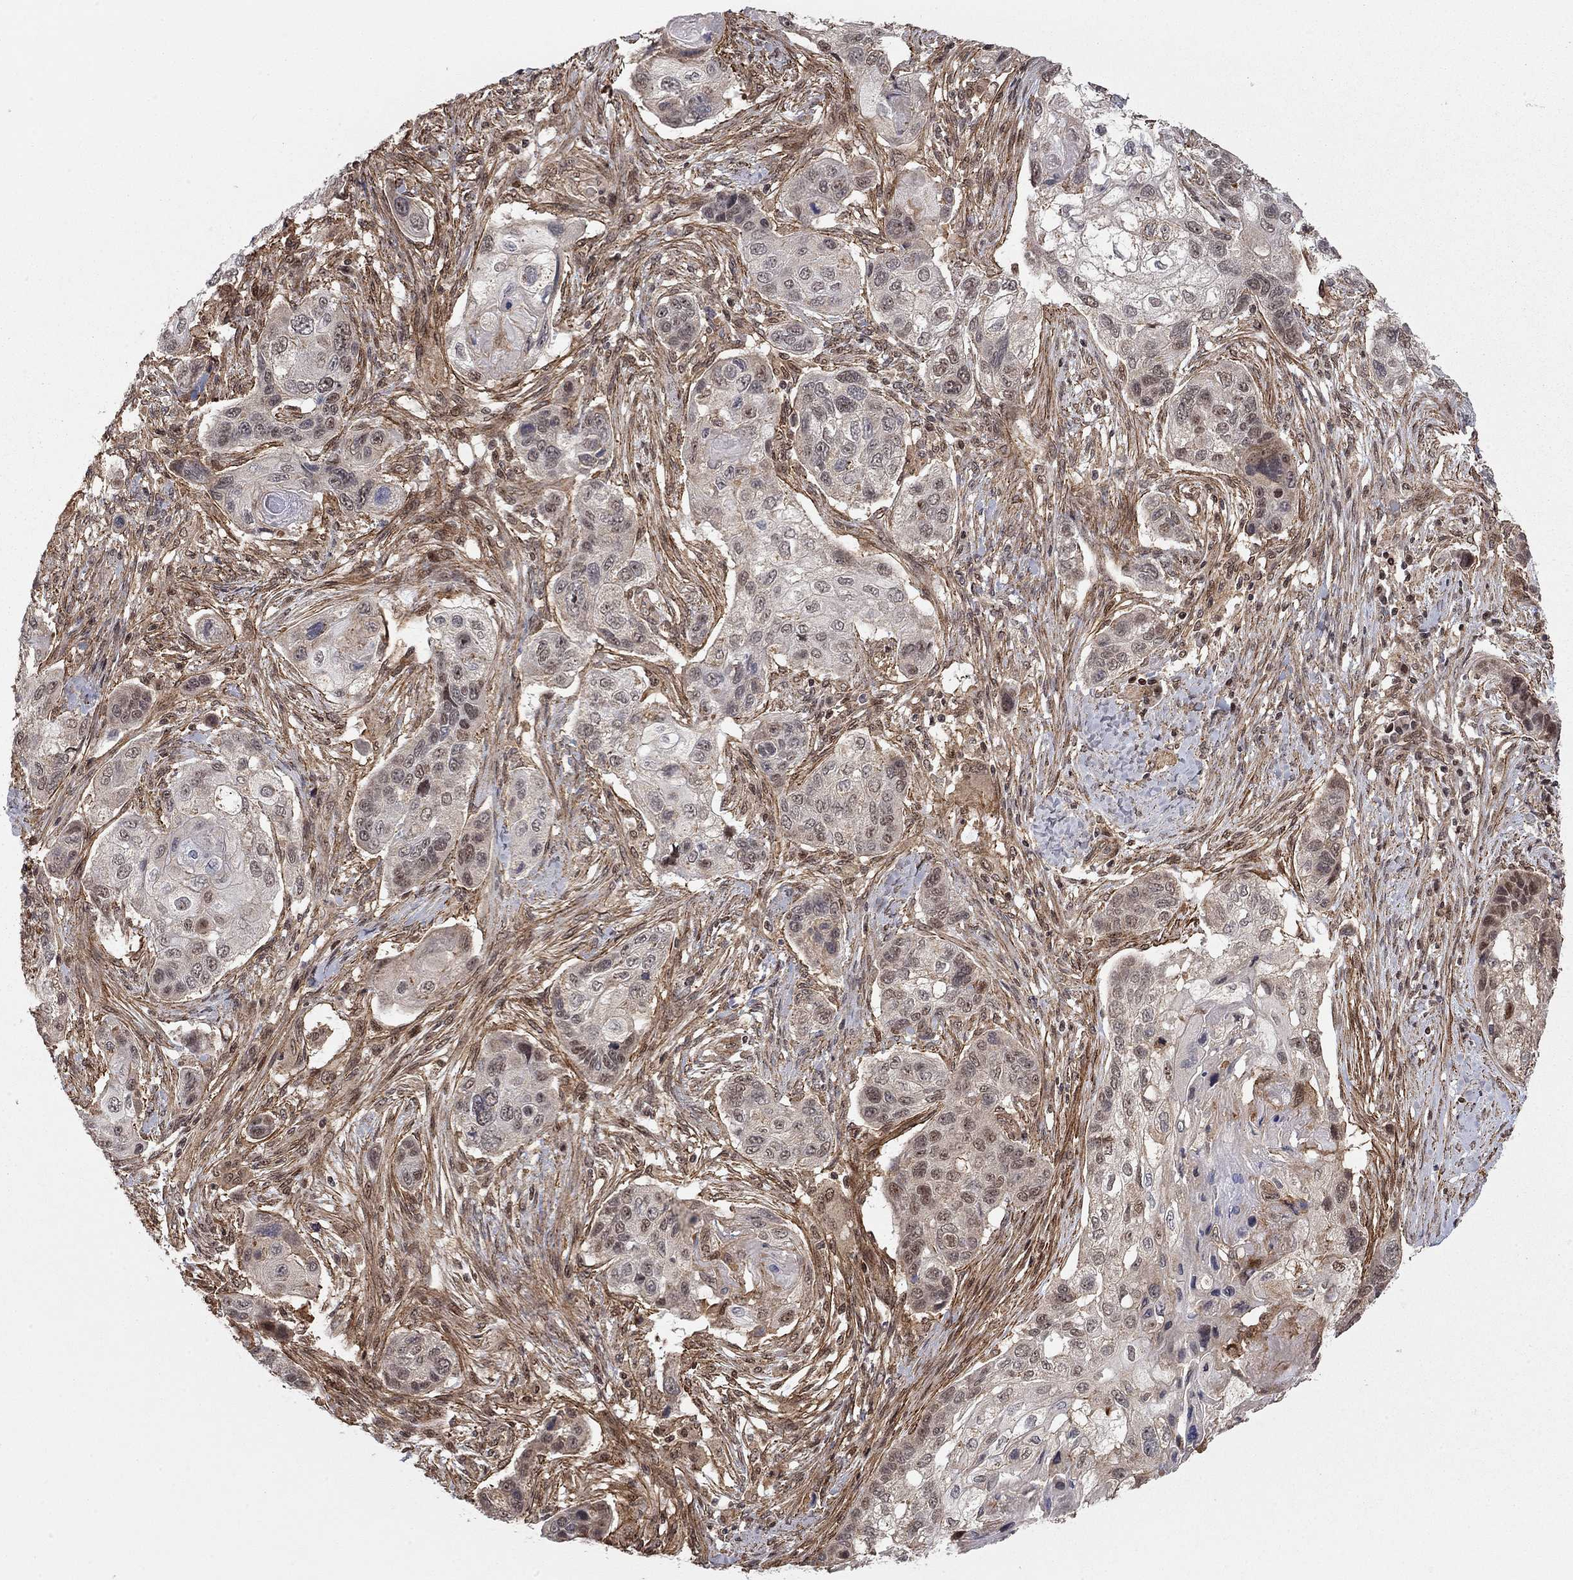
{"staining": {"intensity": "negative", "quantity": "none", "location": "none"}, "tissue": "lung cancer", "cell_type": "Tumor cells", "image_type": "cancer", "snomed": [{"axis": "morphology", "description": "Normal tissue, NOS"}, {"axis": "morphology", "description": "Squamous cell carcinoma, NOS"}, {"axis": "topography", "description": "Bronchus"}, {"axis": "topography", "description": "Lung"}], "caption": "Tumor cells are negative for protein expression in human squamous cell carcinoma (lung).", "gene": "TDP1", "patient": {"sex": "male", "age": 69}}